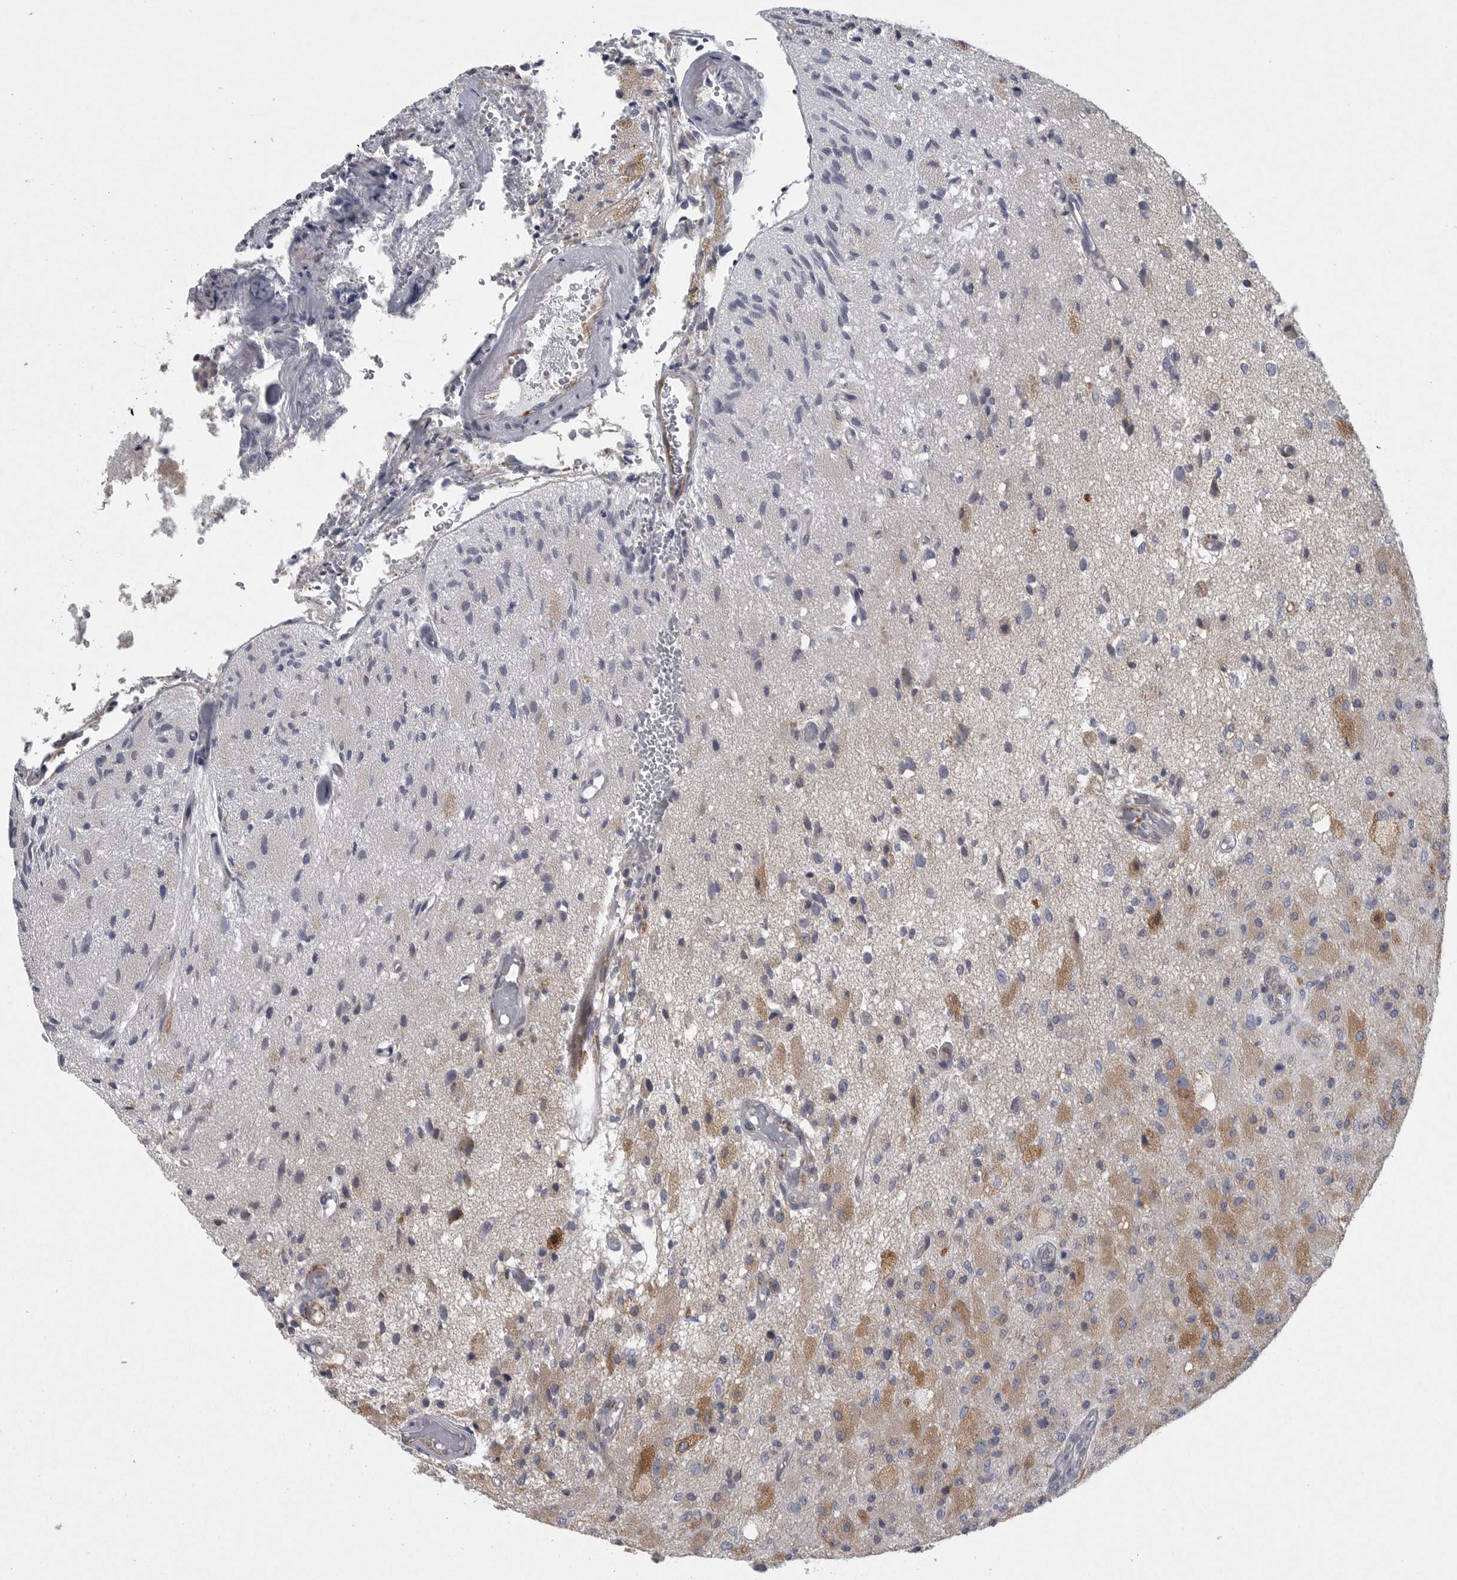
{"staining": {"intensity": "moderate", "quantity": "<25%", "location": "cytoplasmic/membranous"}, "tissue": "glioma", "cell_type": "Tumor cells", "image_type": "cancer", "snomed": [{"axis": "morphology", "description": "Normal tissue, NOS"}, {"axis": "morphology", "description": "Glioma, malignant, High grade"}, {"axis": "topography", "description": "Cerebral cortex"}], "caption": "Protein staining of glioma tissue reveals moderate cytoplasmic/membranous positivity in approximately <25% of tumor cells. (DAB (3,3'-diaminobenzidine) = brown stain, brightfield microscopy at high magnification).", "gene": "MINPP1", "patient": {"sex": "male", "age": 77}}